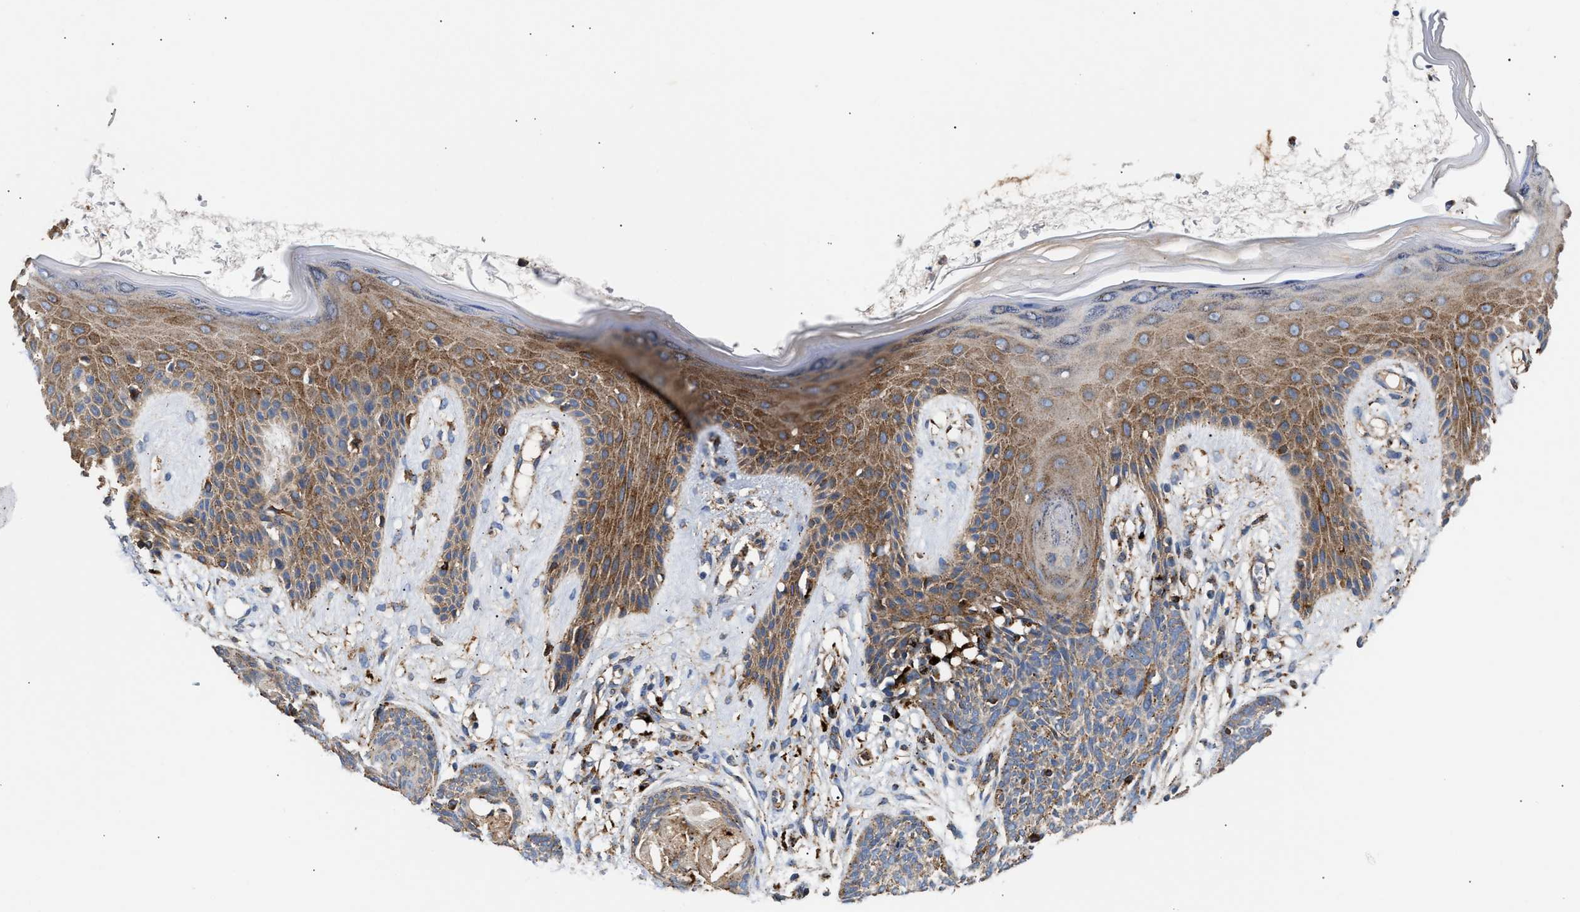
{"staining": {"intensity": "weak", "quantity": ">75%", "location": "cytoplasmic/membranous"}, "tissue": "skin cancer", "cell_type": "Tumor cells", "image_type": "cancer", "snomed": [{"axis": "morphology", "description": "Basal cell carcinoma"}, {"axis": "topography", "description": "Skin"}], "caption": "Immunohistochemical staining of skin cancer (basal cell carcinoma) shows low levels of weak cytoplasmic/membranous protein expression in about >75% of tumor cells. Immunohistochemistry (ihc) stains the protein in brown and the nuclei are stained blue.", "gene": "CCDC146", "patient": {"sex": "female", "age": 59}}